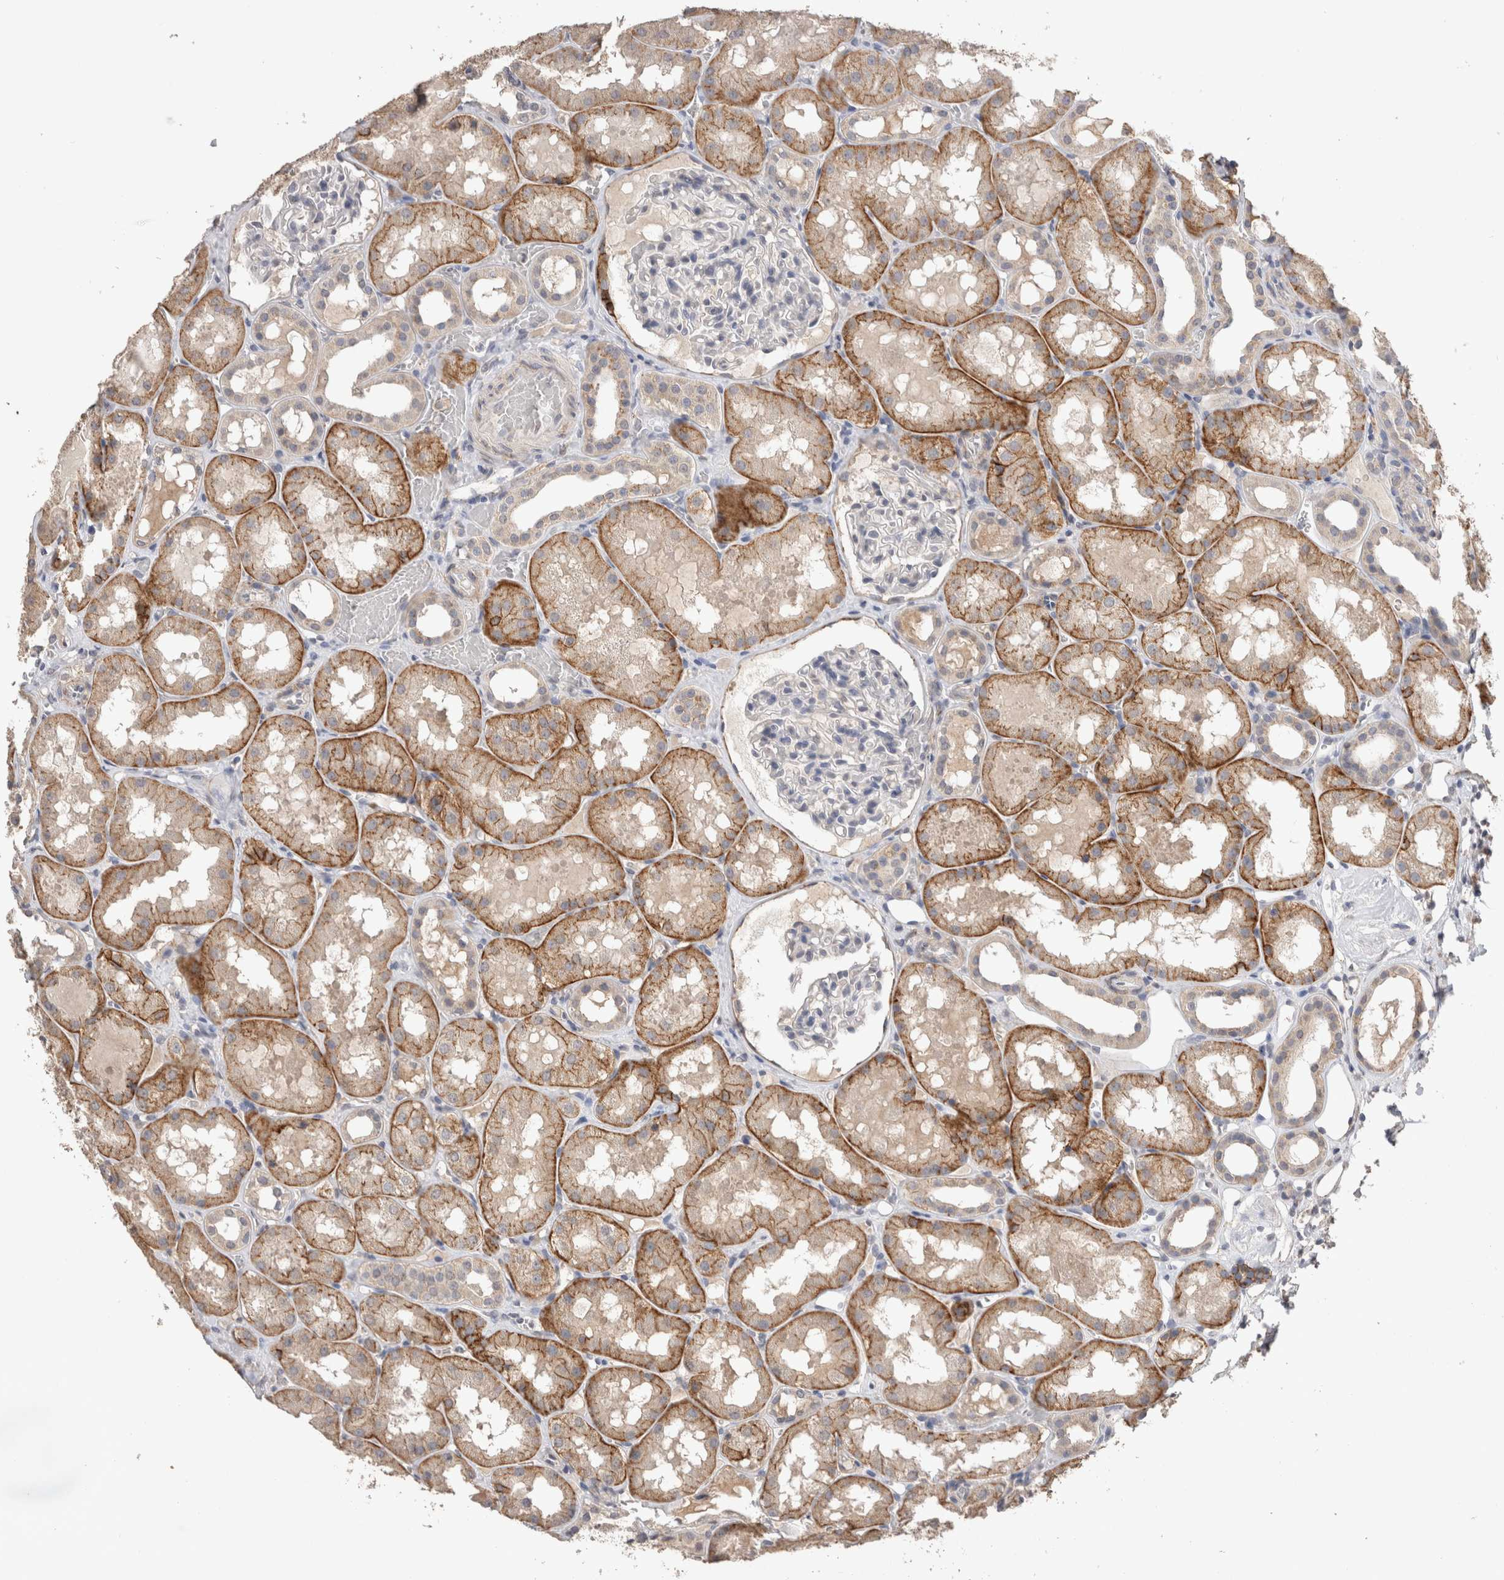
{"staining": {"intensity": "moderate", "quantity": "<25%", "location": "cytoplasmic/membranous"}, "tissue": "kidney", "cell_type": "Cells in glomeruli", "image_type": "normal", "snomed": [{"axis": "morphology", "description": "Normal tissue, NOS"}, {"axis": "topography", "description": "Kidney"}, {"axis": "topography", "description": "Urinary bladder"}], "caption": "Brown immunohistochemical staining in benign kidney displays moderate cytoplasmic/membranous staining in about <25% of cells in glomeruli. Nuclei are stained in blue.", "gene": "CDH6", "patient": {"sex": "male", "age": 16}}